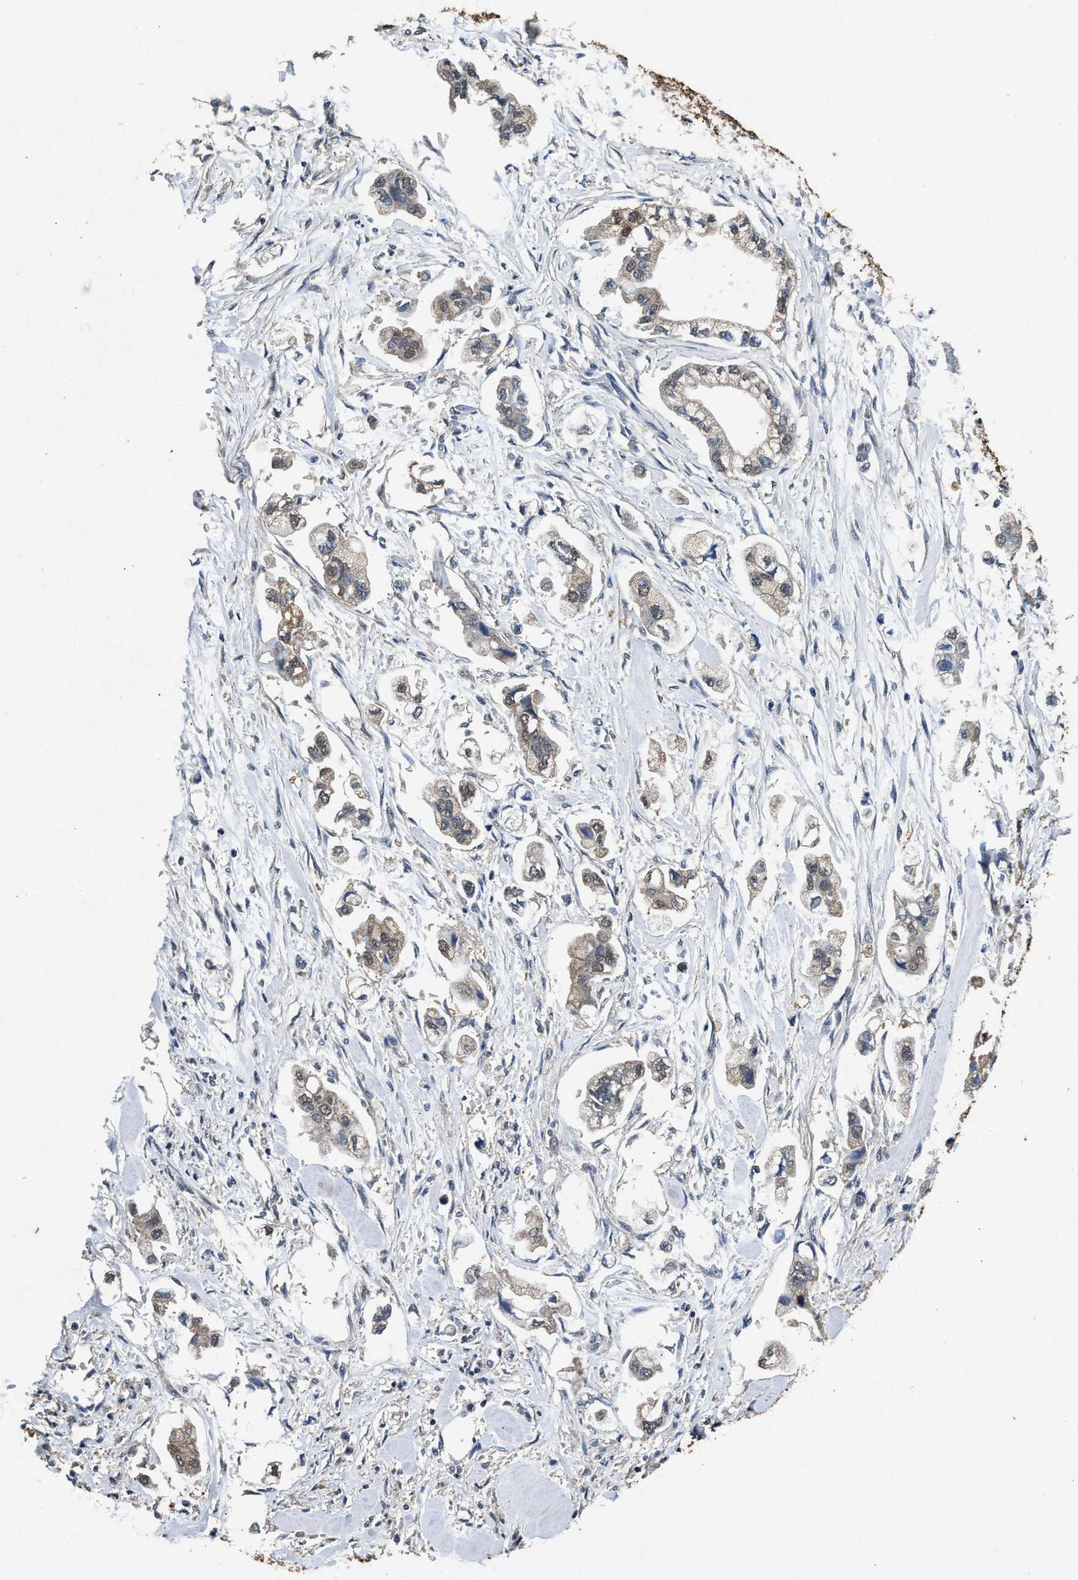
{"staining": {"intensity": "weak", "quantity": "25%-75%", "location": "cytoplasmic/membranous,nuclear"}, "tissue": "stomach cancer", "cell_type": "Tumor cells", "image_type": "cancer", "snomed": [{"axis": "morphology", "description": "Adenocarcinoma, NOS"}, {"axis": "topography", "description": "Stomach"}], "caption": "A low amount of weak cytoplasmic/membranous and nuclear positivity is present in about 25%-75% of tumor cells in stomach adenocarcinoma tissue. The protein is stained brown, and the nuclei are stained in blue (DAB IHC with brightfield microscopy, high magnification).", "gene": "ACAT2", "patient": {"sex": "male", "age": 62}}